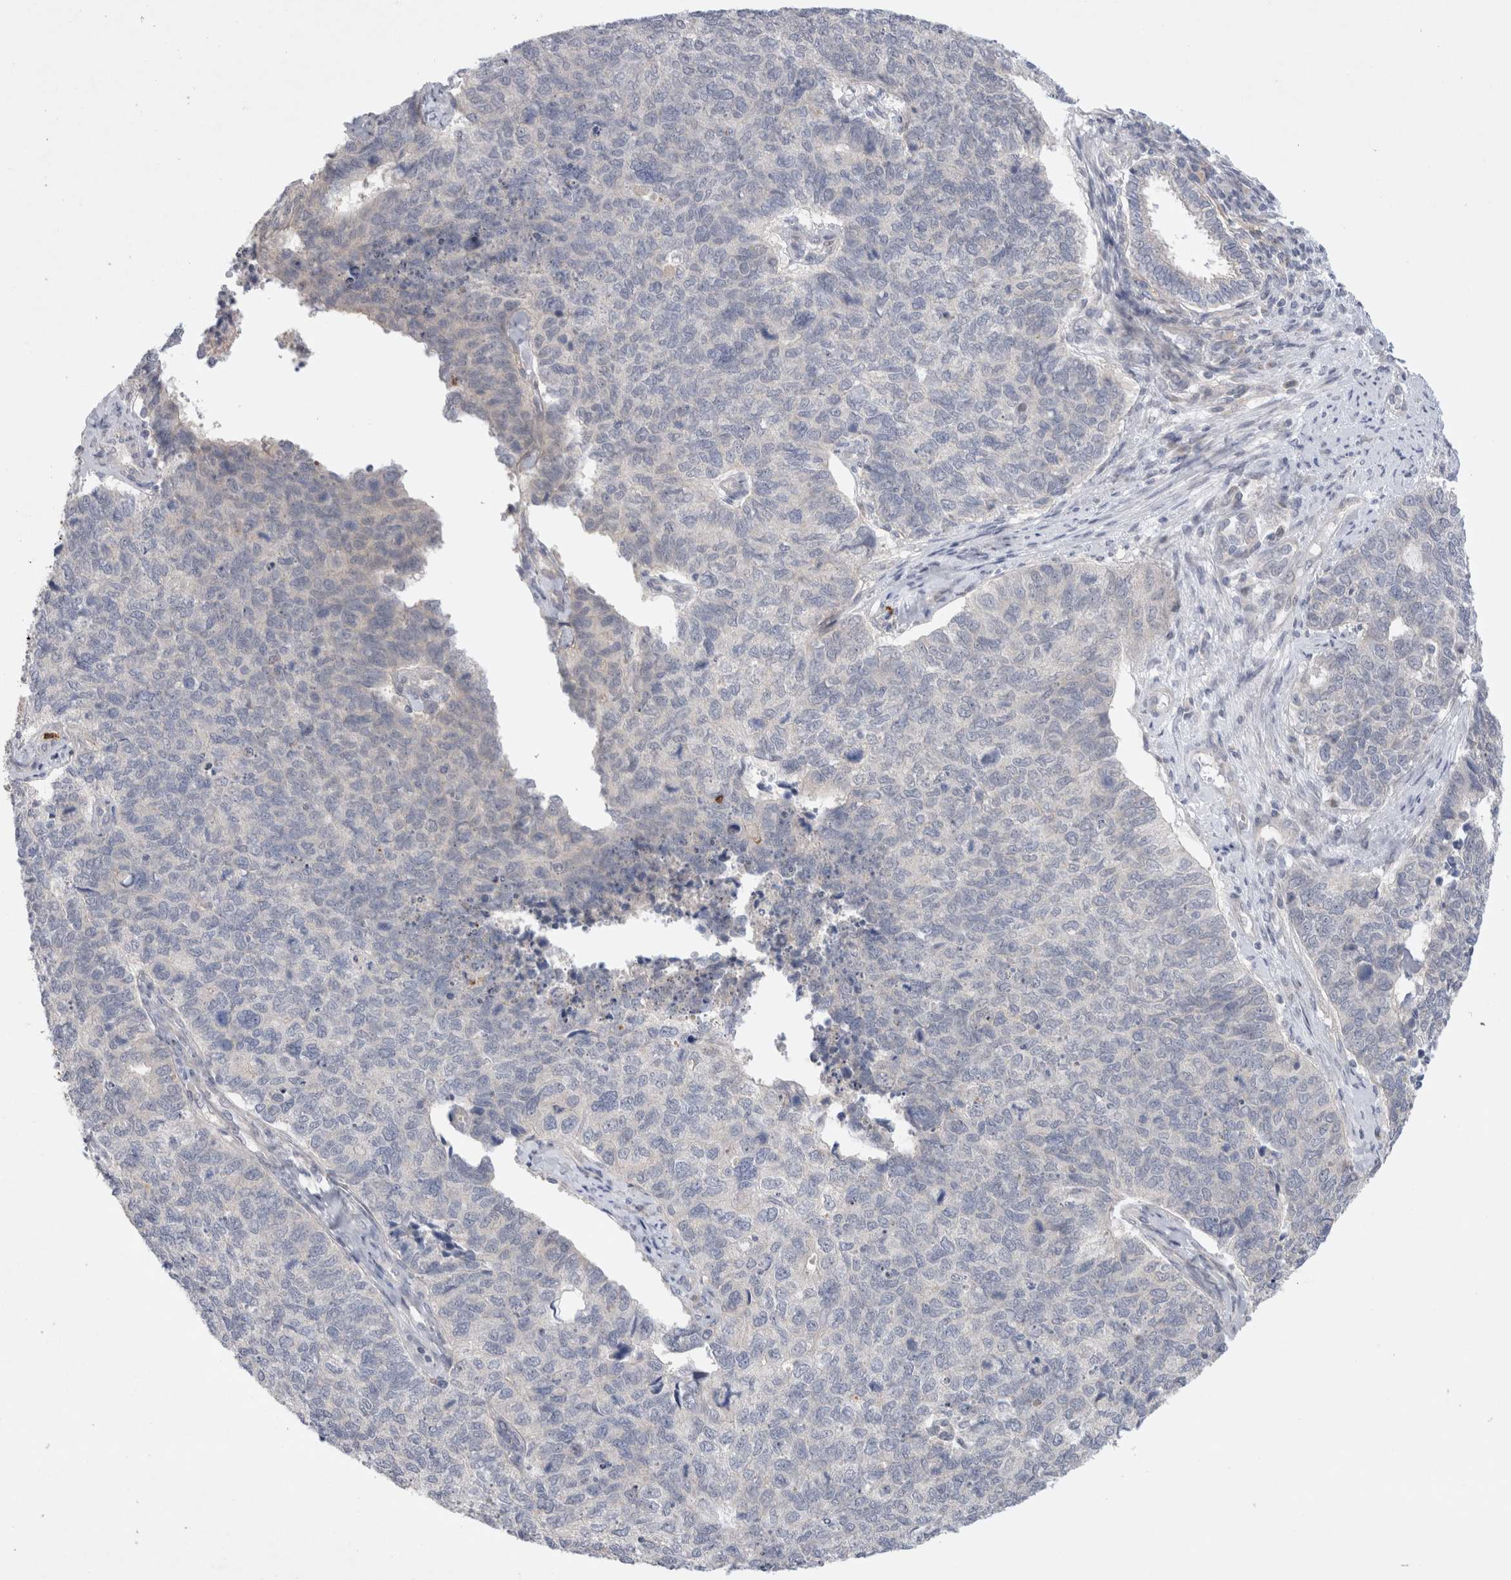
{"staining": {"intensity": "negative", "quantity": "none", "location": "none"}, "tissue": "cervical cancer", "cell_type": "Tumor cells", "image_type": "cancer", "snomed": [{"axis": "morphology", "description": "Squamous cell carcinoma, NOS"}, {"axis": "topography", "description": "Cervix"}], "caption": "Cervical squamous cell carcinoma was stained to show a protein in brown. There is no significant expression in tumor cells.", "gene": "GSDMB", "patient": {"sex": "female", "age": 63}}